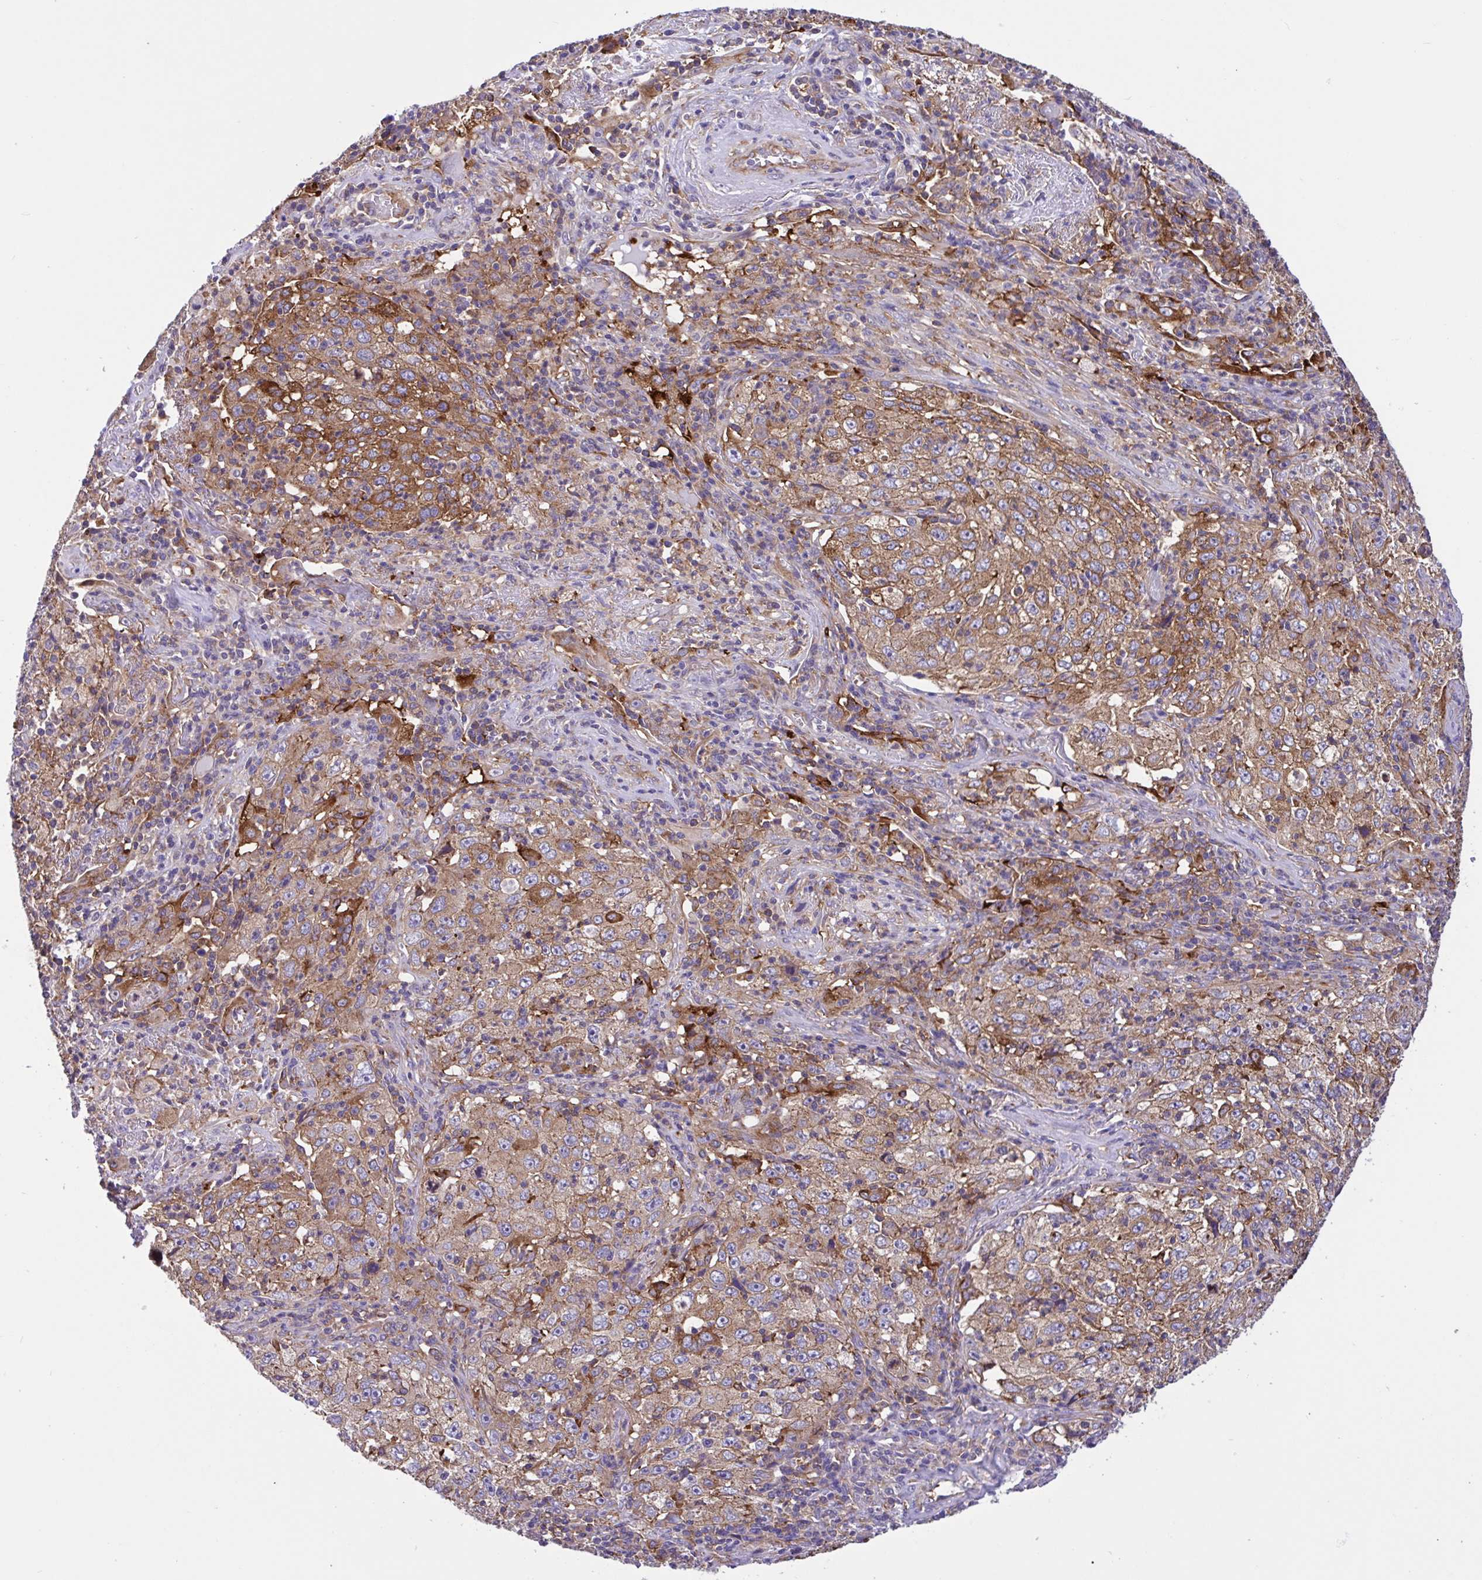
{"staining": {"intensity": "moderate", "quantity": ">75%", "location": "cytoplasmic/membranous"}, "tissue": "lung cancer", "cell_type": "Tumor cells", "image_type": "cancer", "snomed": [{"axis": "morphology", "description": "Squamous cell carcinoma, NOS"}, {"axis": "topography", "description": "Lung"}], "caption": "Human squamous cell carcinoma (lung) stained with a protein marker demonstrates moderate staining in tumor cells.", "gene": "OR51M1", "patient": {"sex": "male", "age": 71}}